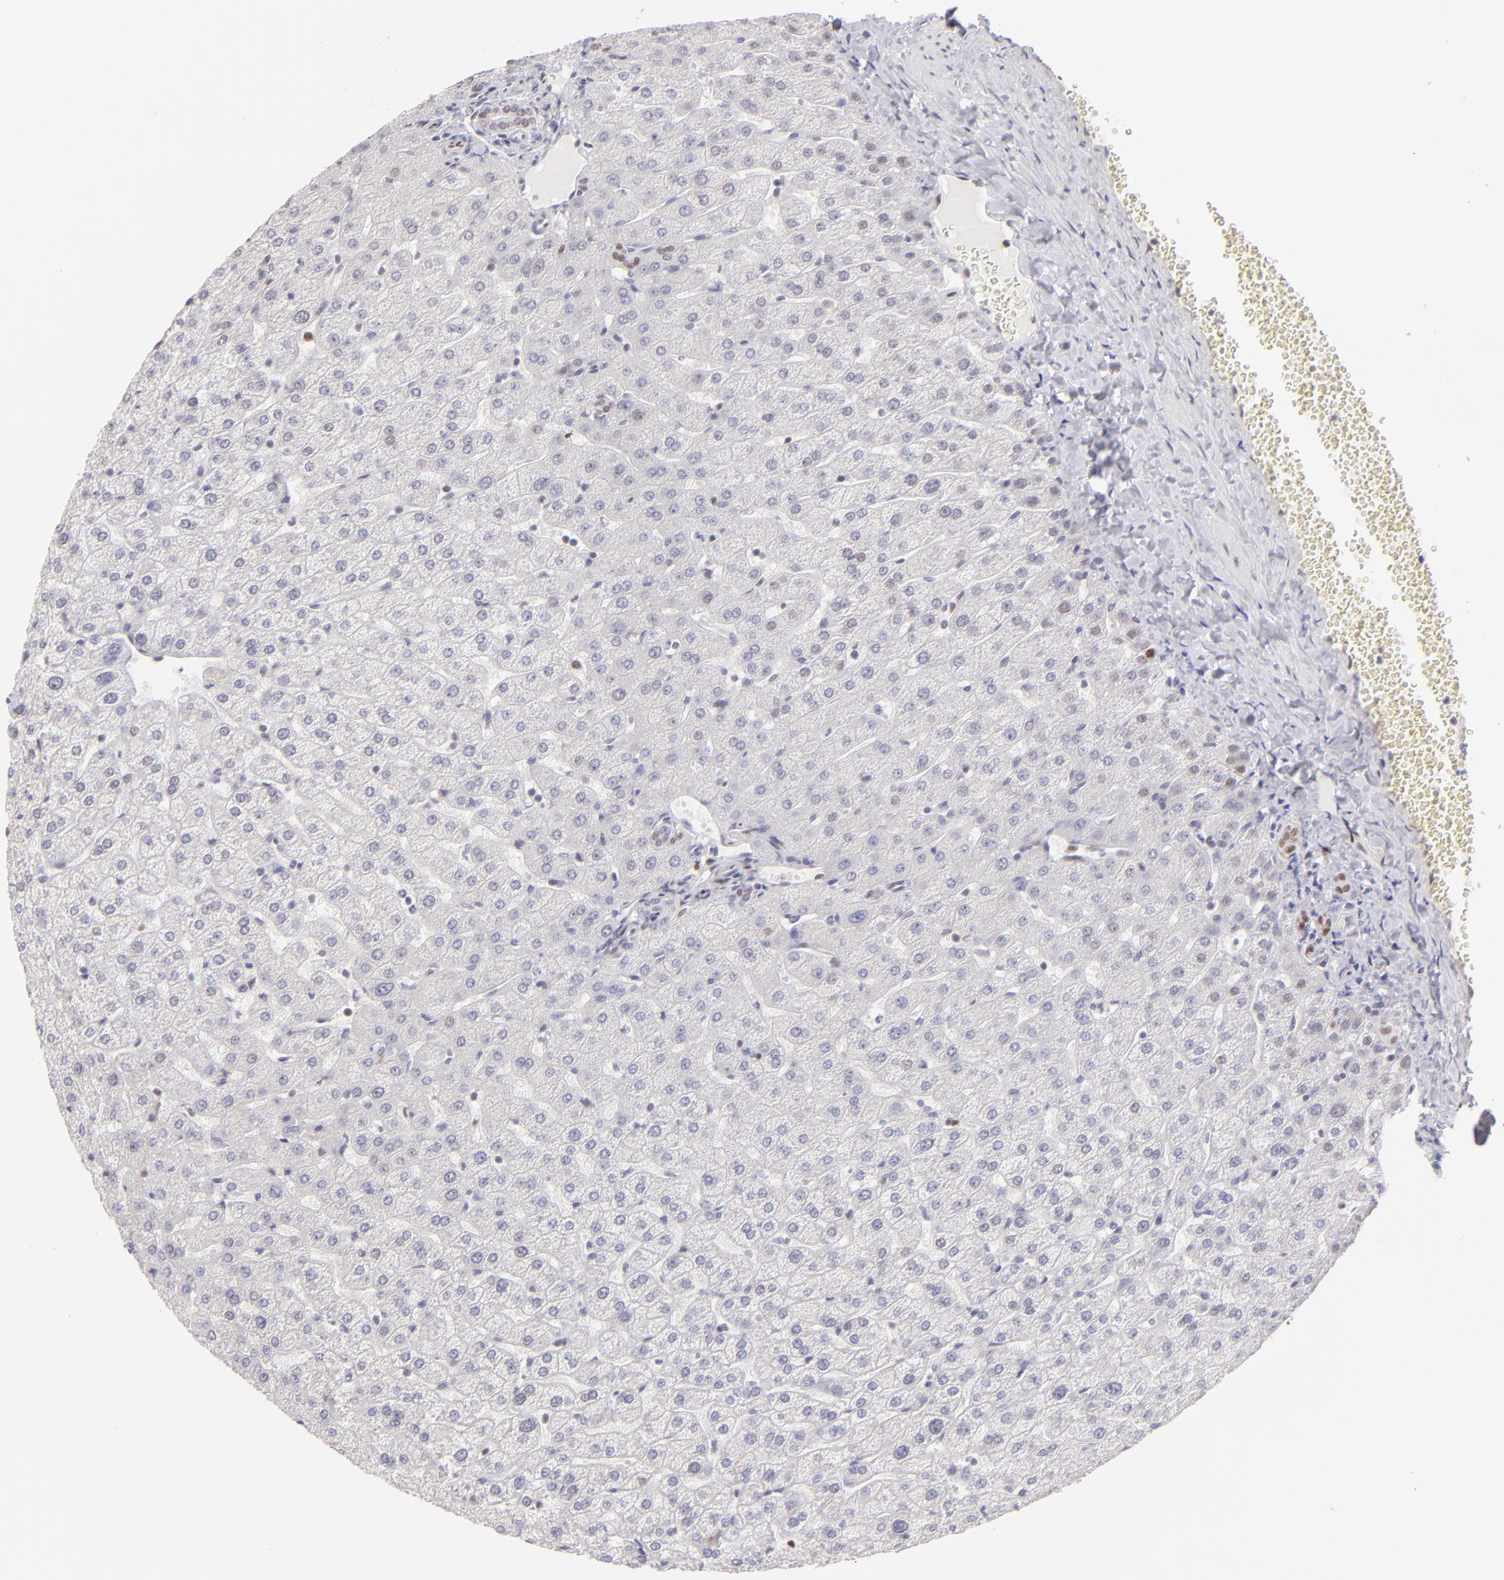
{"staining": {"intensity": "weak", "quantity": "25%-75%", "location": "nuclear"}, "tissue": "liver", "cell_type": "Cholangiocytes", "image_type": "normal", "snomed": [{"axis": "morphology", "description": "Normal tissue, NOS"}, {"axis": "morphology", "description": "Fibrosis, NOS"}, {"axis": "topography", "description": "Liver"}], "caption": "Protein staining of normal liver displays weak nuclear staining in about 25%-75% of cholangiocytes.", "gene": "POU2F1", "patient": {"sex": "female", "age": 29}}